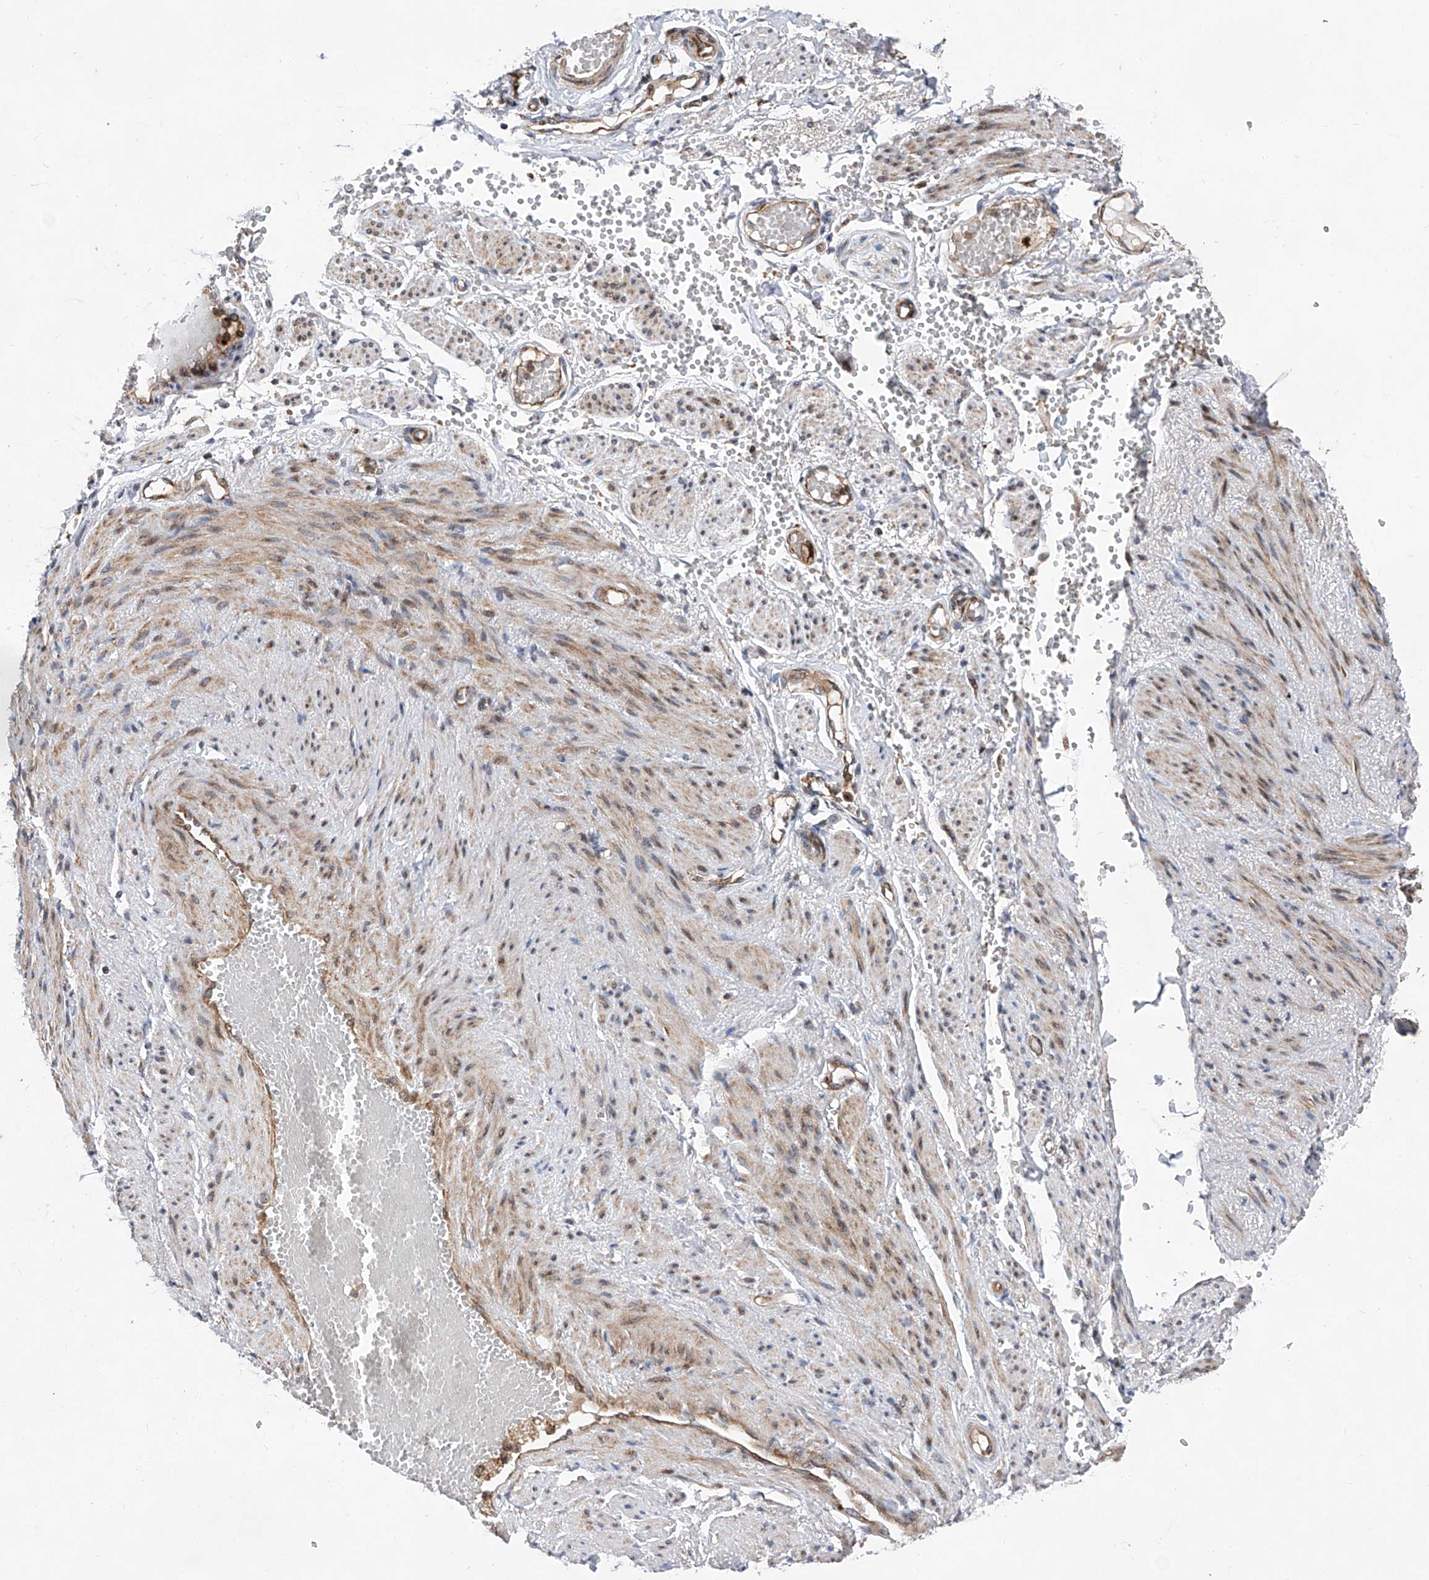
{"staining": {"intensity": "strong", "quantity": ">75%", "location": "cytoplasmic/membranous"}, "tissue": "soft tissue", "cell_type": "Chondrocytes", "image_type": "normal", "snomed": [{"axis": "morphology", "description": "Normal tissue, NOS"}, {"axis": "topography", "description": "Smooth muscle"}, {"axis": "topography", "description": "Peripheral nerve tissue"}], "caption": "A micrograph of soft tissue stained for a protein shows strong cytoplasmic/membranous brown staining in chondrocytes. (DAB (3,3'-diaminobenzidine) IHC, brown staining for protein, blue staining for nuclei).", "gene": "FARP2", "patient": {"sex": "female", "age": 39}}